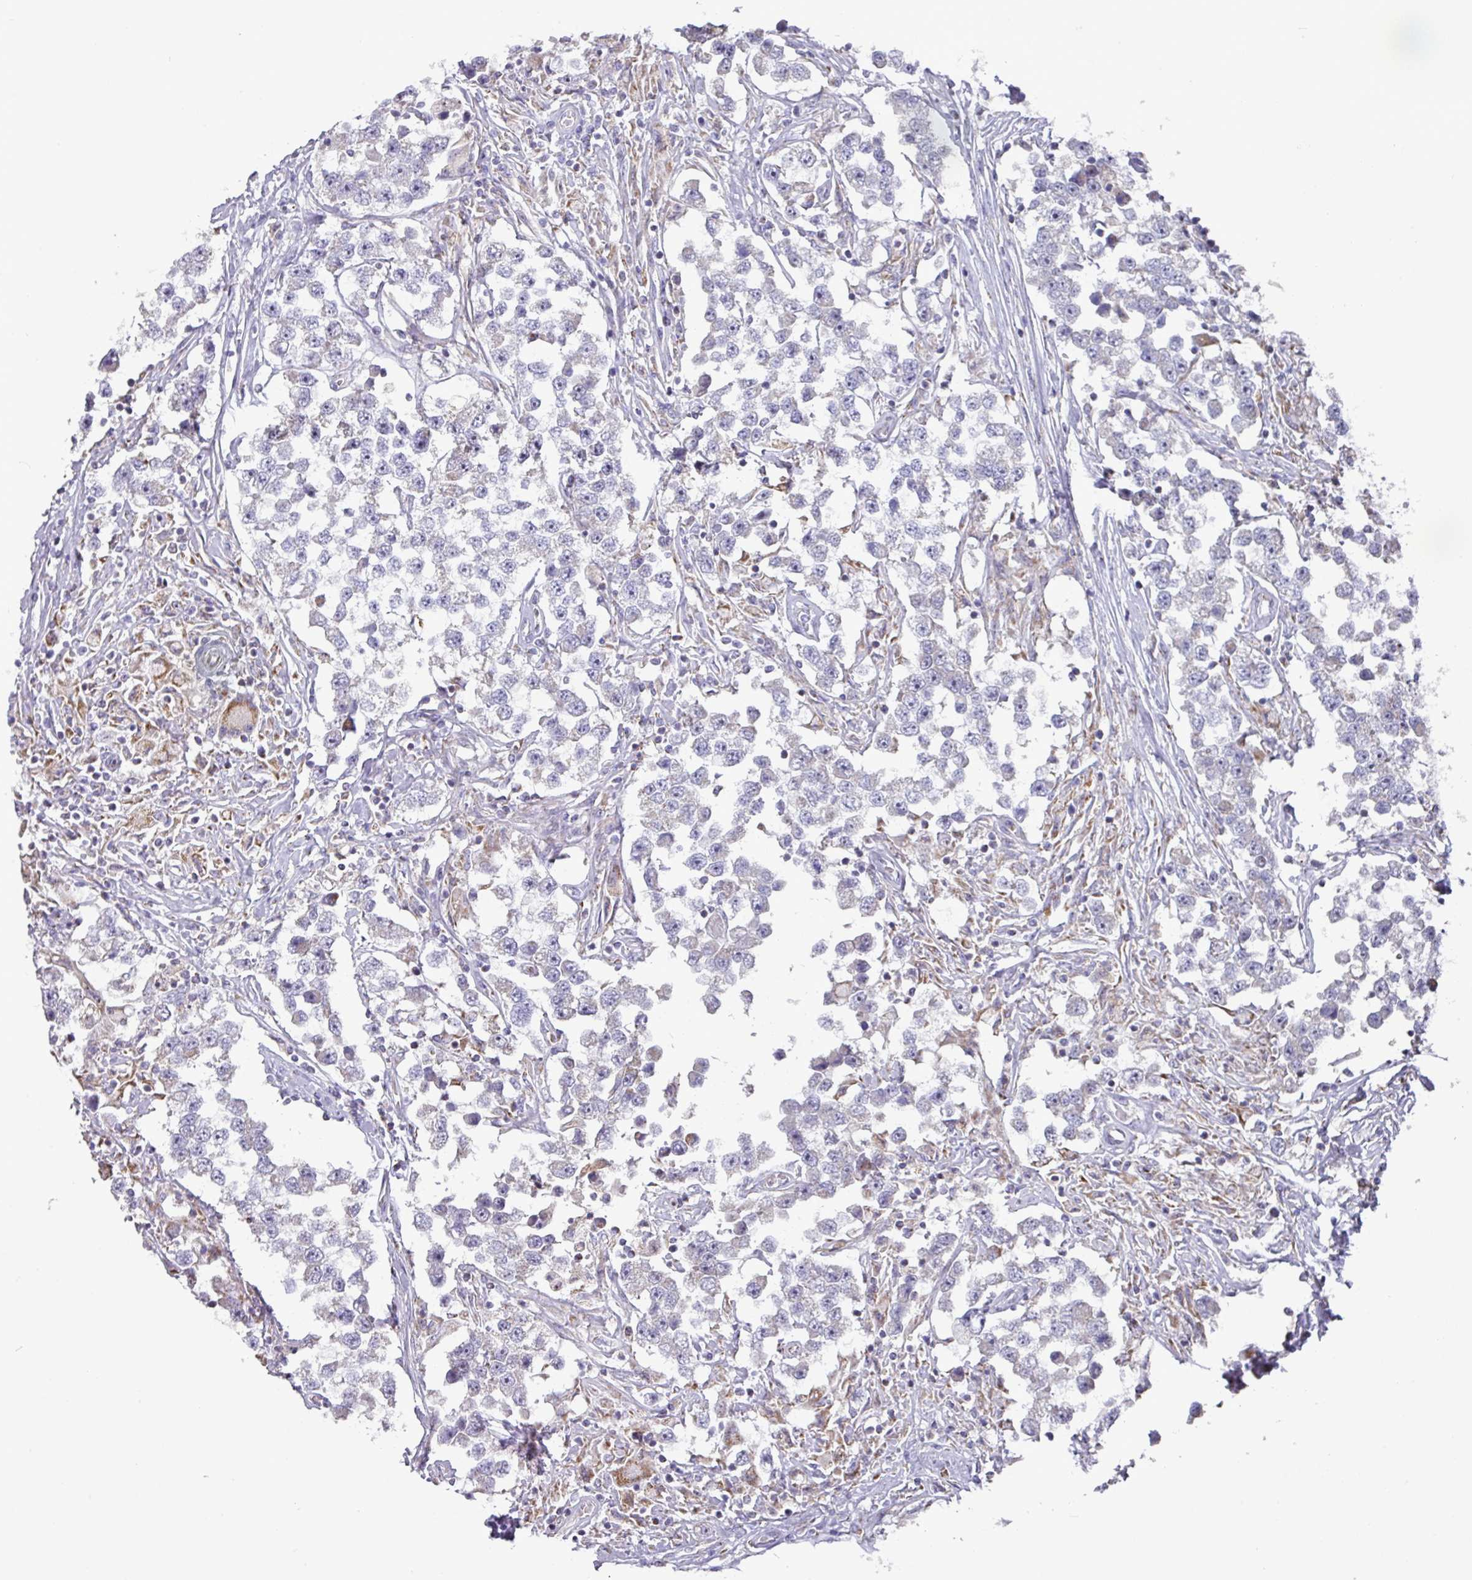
{"staining": {"intensity": "negative", "quantity": "none", "location": "none"}, "tissue": "testis cancer", "cell_type": "Tumor cells", "image_type": "cancer", "snomed": [{"axis": "morphology", "description": "Seminoma, NOS"}, {"axis": "topography", "description": "Testis"}], "caption": "A histopathology image of testis seminoma stained for a protein displays no brown staining in tumor cells. Brightfield microscopy of immunohistochemistry (IHC) stained with DAB (3,3'-diaminobenzidine) (brown) and hematoxylin (blue), captured at high magnification.", "gene": "MT-ND4", "patient": {"sex": "male", "age": 46}}